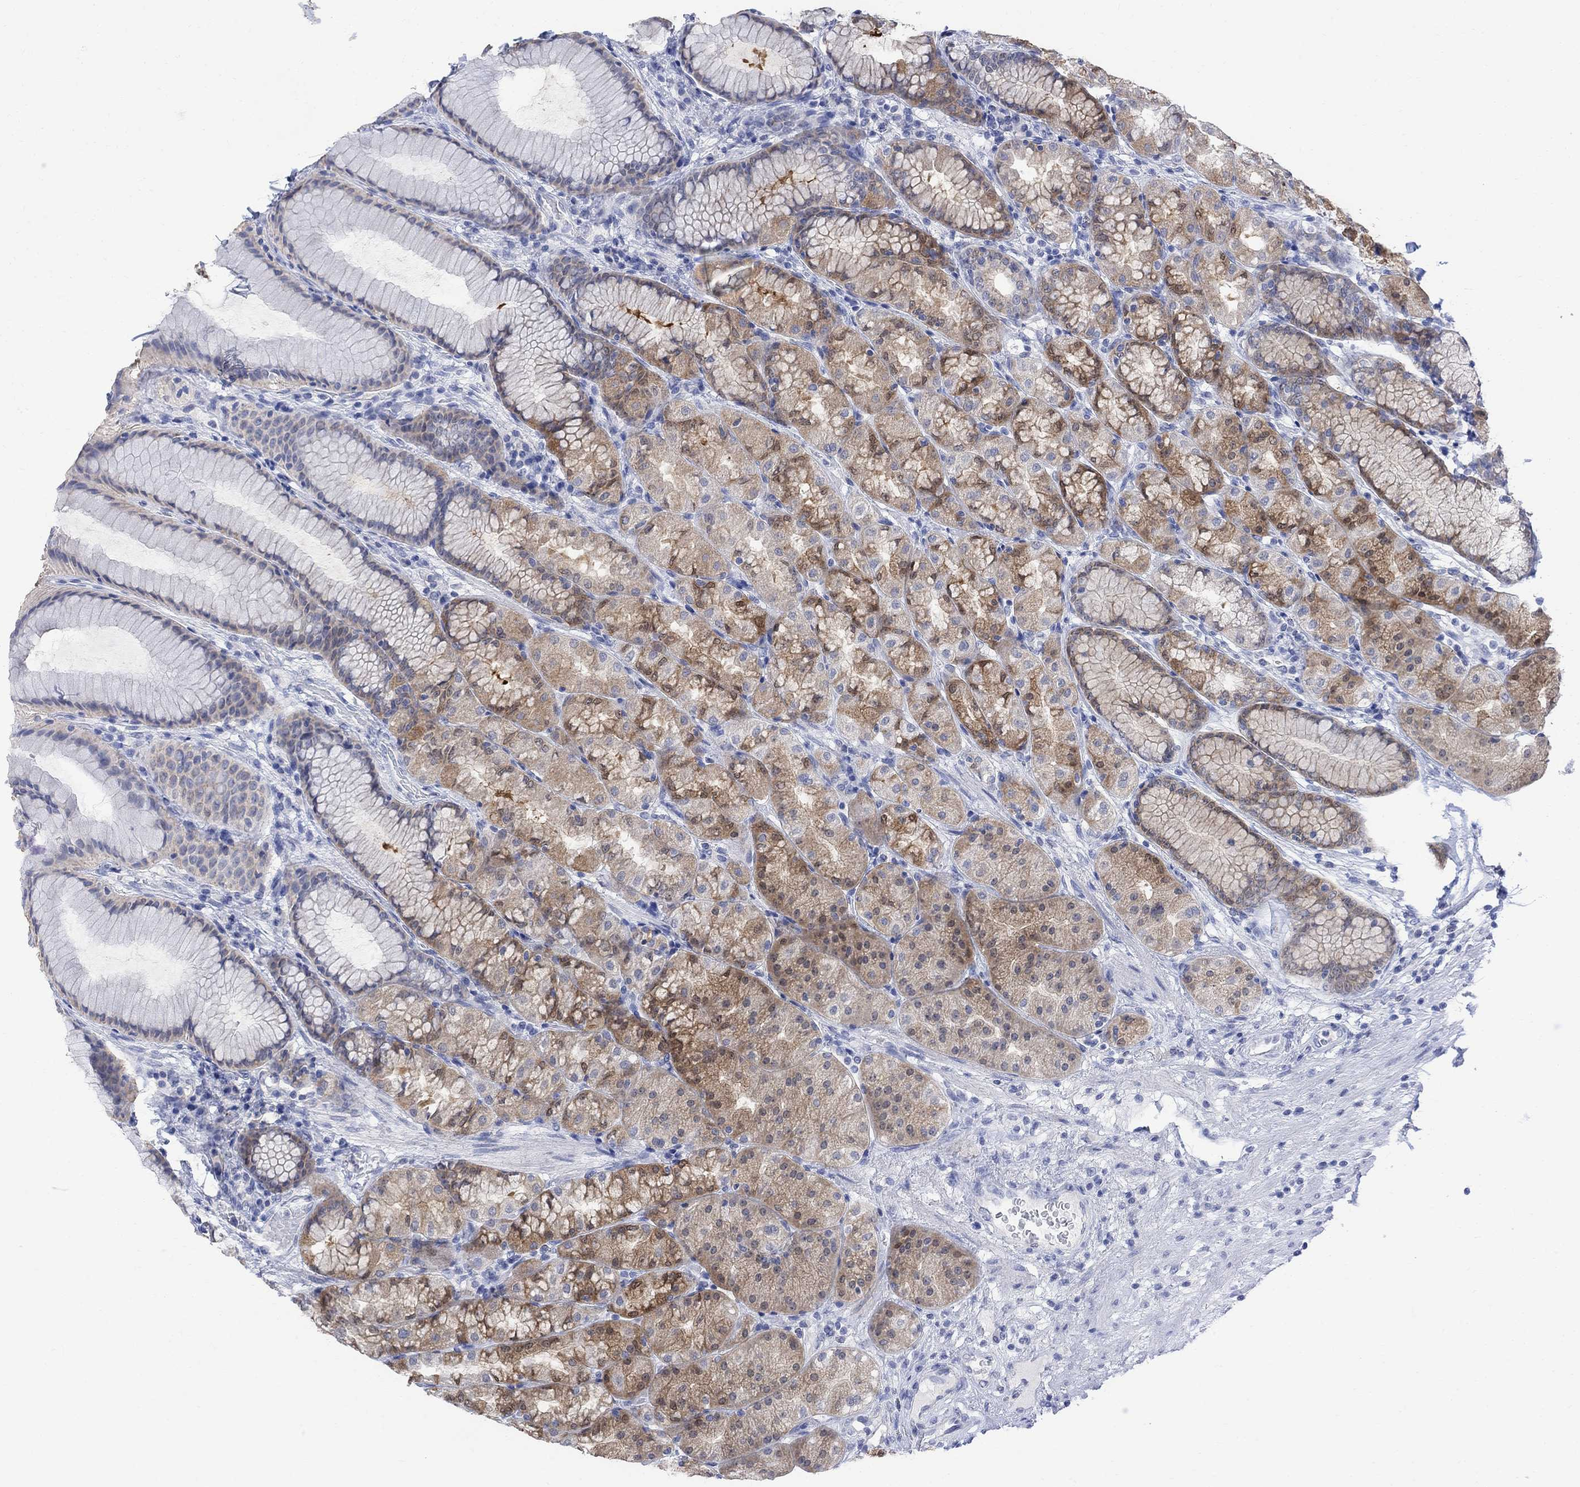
{"staining": {"intensity": "weak", "quantity": "25%-75%", "location": "cytoplasmic/membranous"}, "tissue": "stomach", "cell_type": "Glandular cells", "image_type": "normal", "snomed": [{"axis": "morphology", "description": "Normal tissue, NOS"}, {"axis": "morphology", "description": "Adenocarcinoma, NOS"}, {"axis": "topography", "description": "Stomach"}], "caption": "The histopathology image displays immunohistochemical staining of normal stomach. There is weak cytoplasmic/membranous staining is identified in approximately 25%-75% of glandular cells.", "gene": "FBP2", "patient": {"sex": "female", "age": 79}}